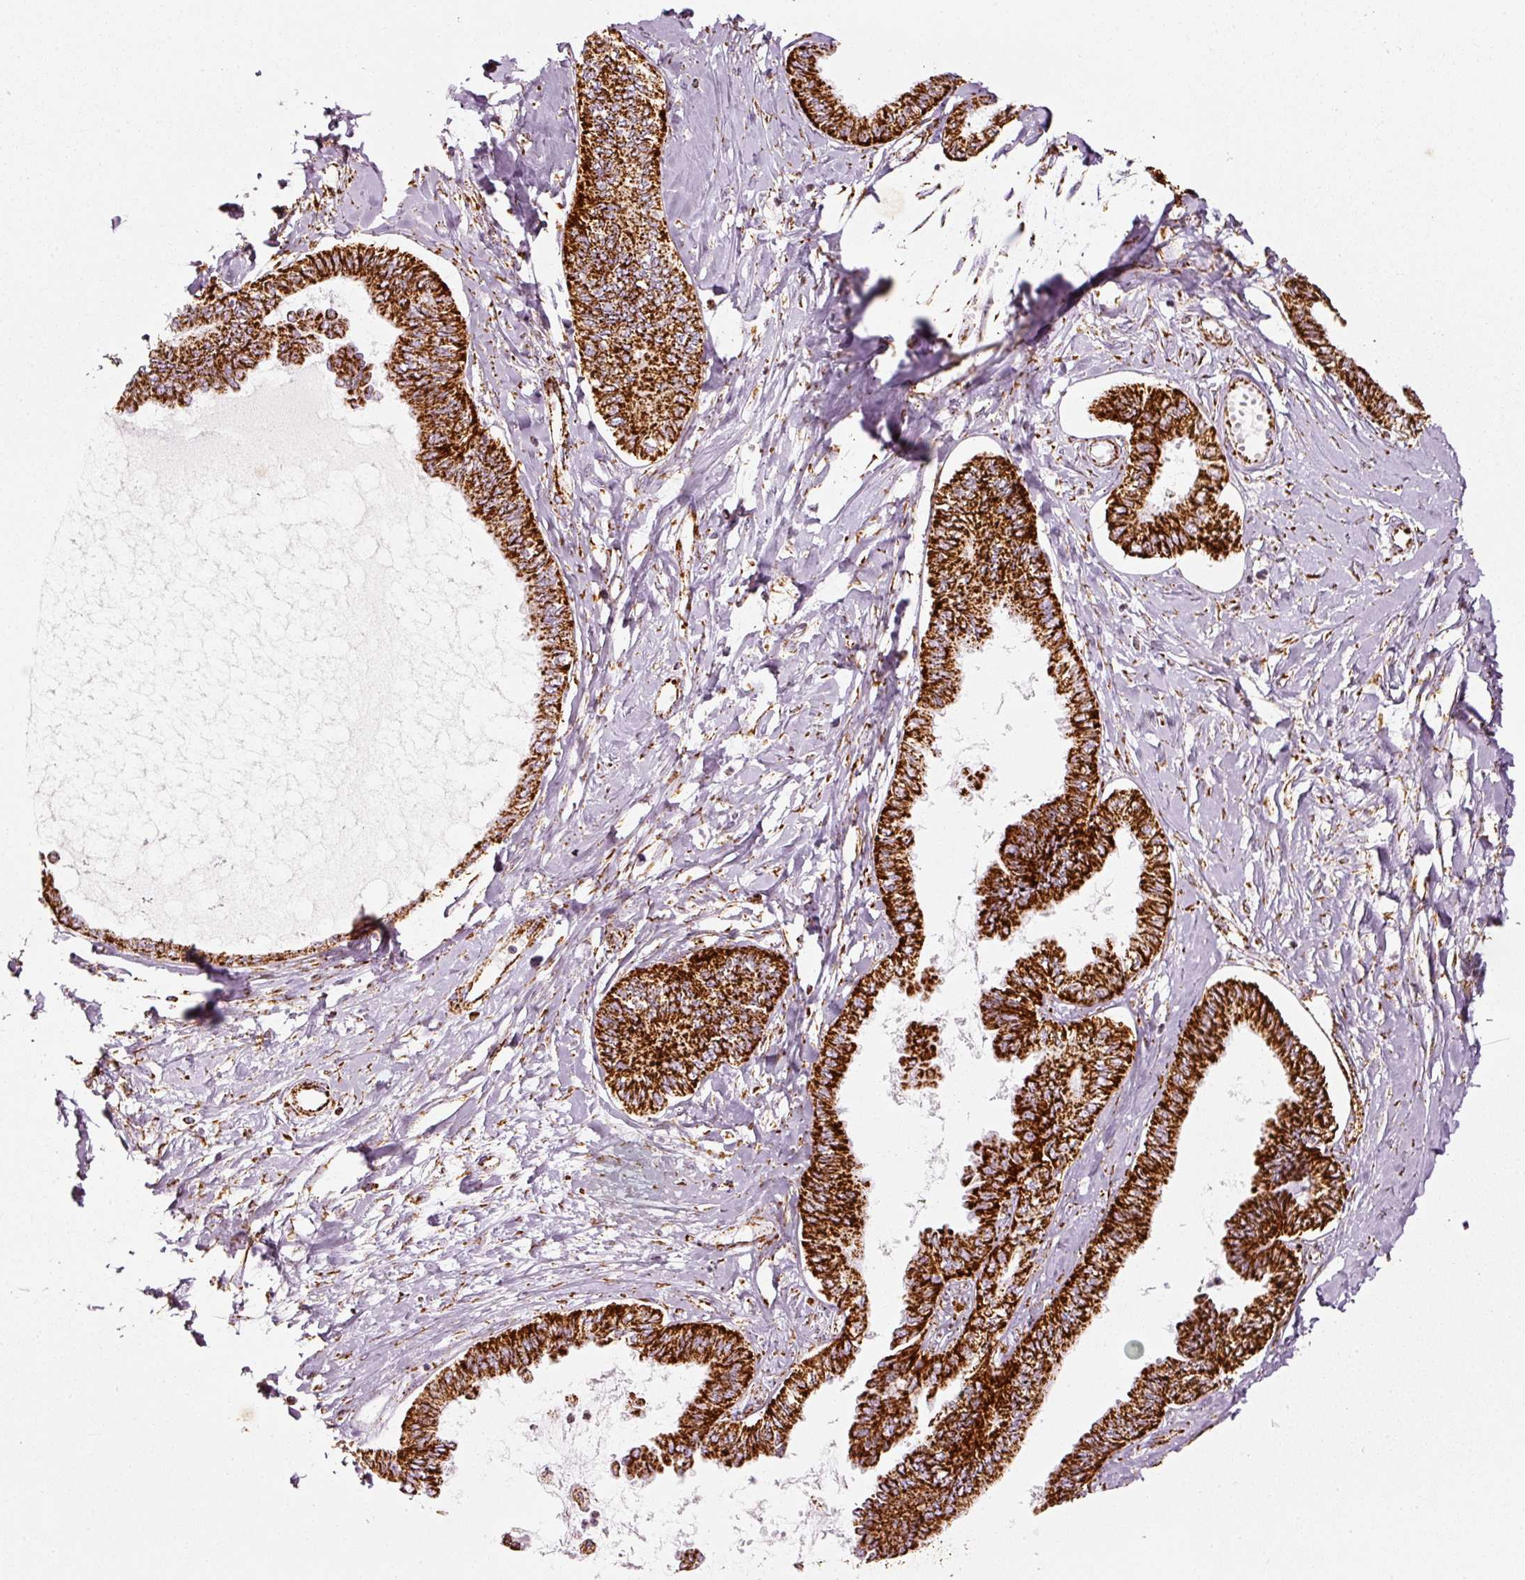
{"staining": {"intensity": "strong", "quantity": ">75%", "location": "cytoplasmic/membranous"}, "tissue": "ovarian cancer", "cell_type": "Tumor cells", "image_type": "cancer", "snomed": [{"axis": "morphology", "description": "Carcinoma, endometroid"}, {"axis": "topography", "description": "Ovary"}], "caption": "A high amount of strong cytoplasmic/membranous staining is seen in approximately >75% of tumor cells in ovarian endometroid carcinoma tissue.", "gene": "MT-CO2", "patient": {"sex": "female", "age": 70}}